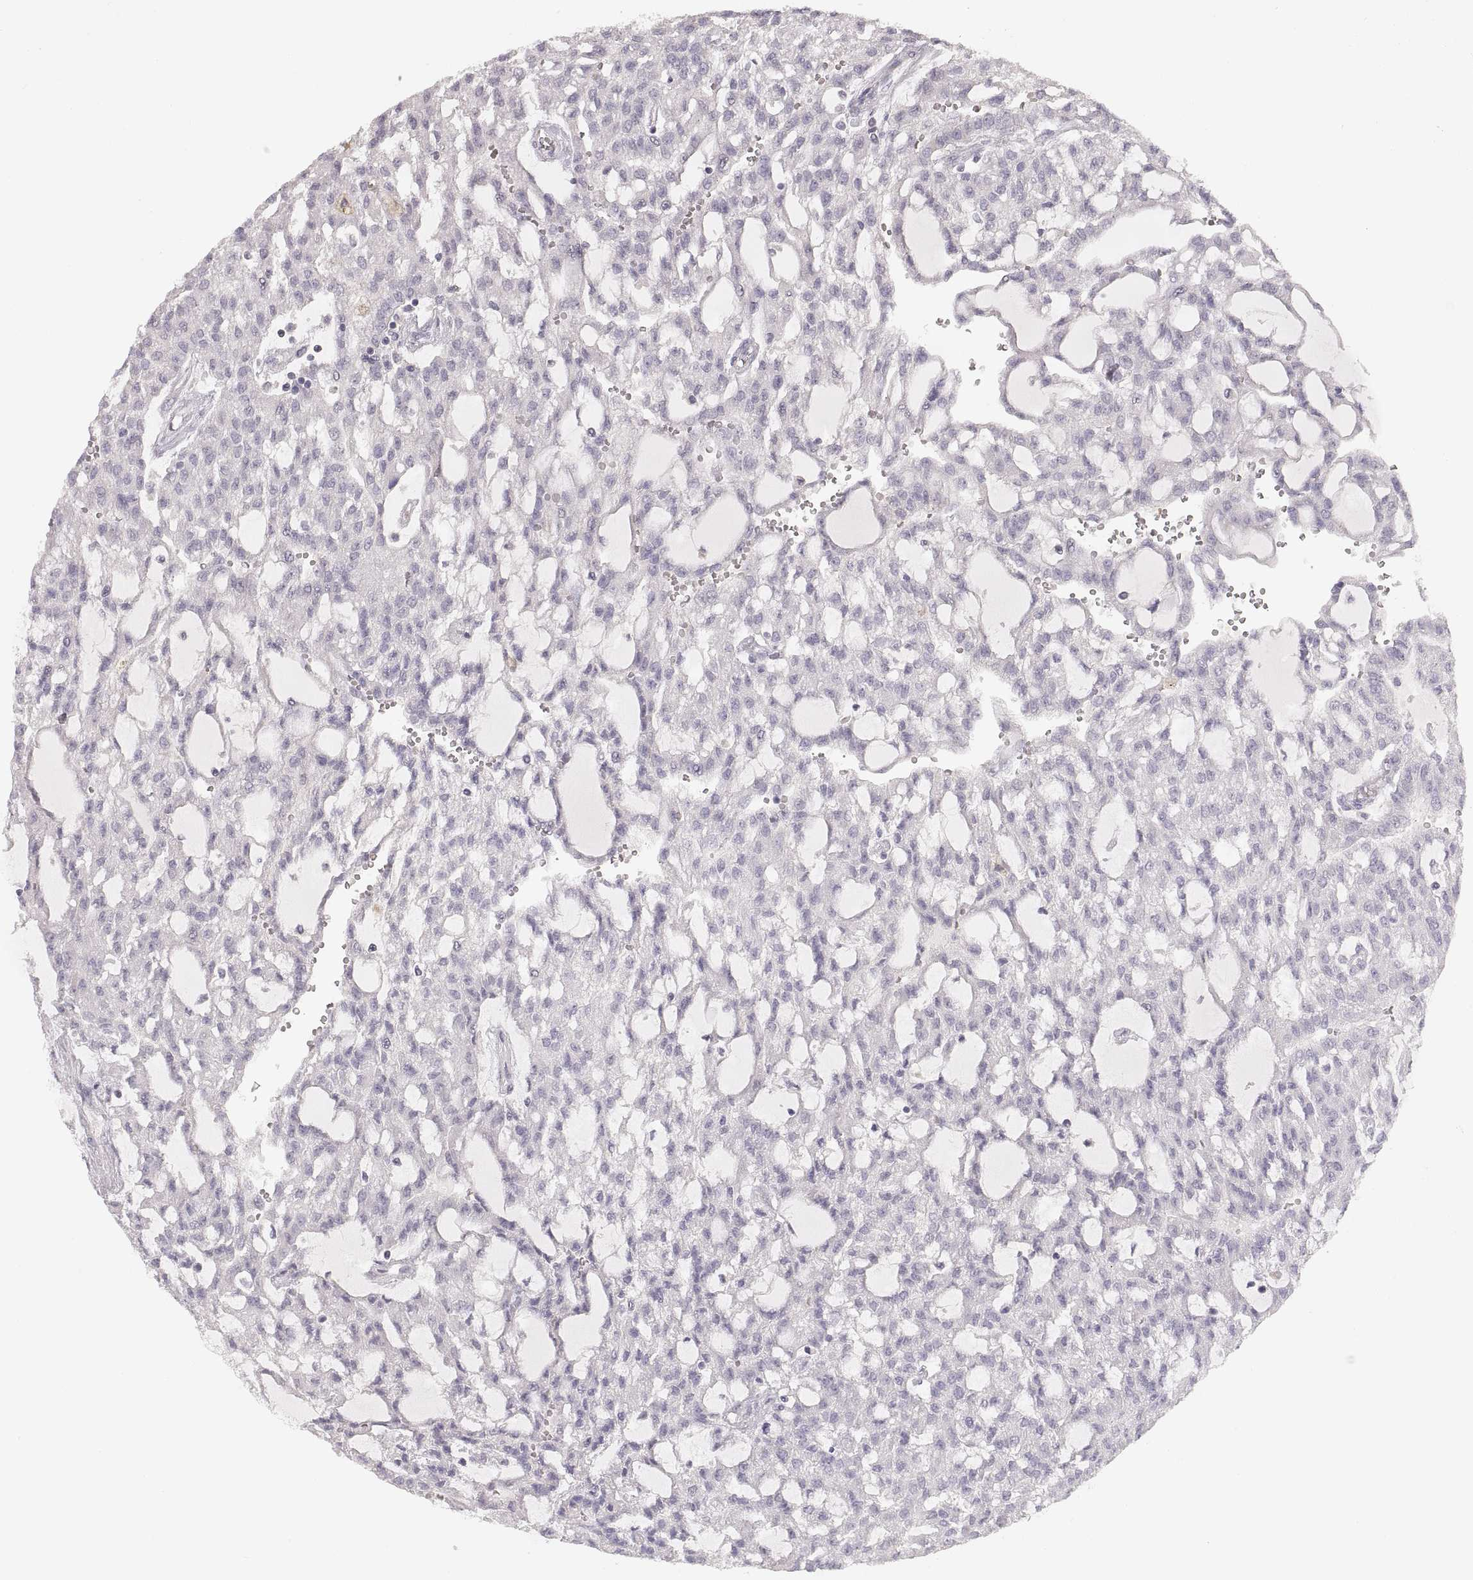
{"staining": {"intensity": "negative", "quantity": "none", "location": "none"}, "tissue": "renal cancer", "cell_type": "Tumor cells", "image_type": "cancer", "snomed": [{"axis": "morphology", "description": "Adenocarcinoma, NOS"}, {"axis": "topography", "description": "Kidney"}], "caption": "A photomicrograph of adenocarcinoma (renal) stained for a protein shows no brown staining in tumor cells. Nuclei are stained in blue.", "gene": "PCSK2", "patient": {"sex": "male", "age": 63}}